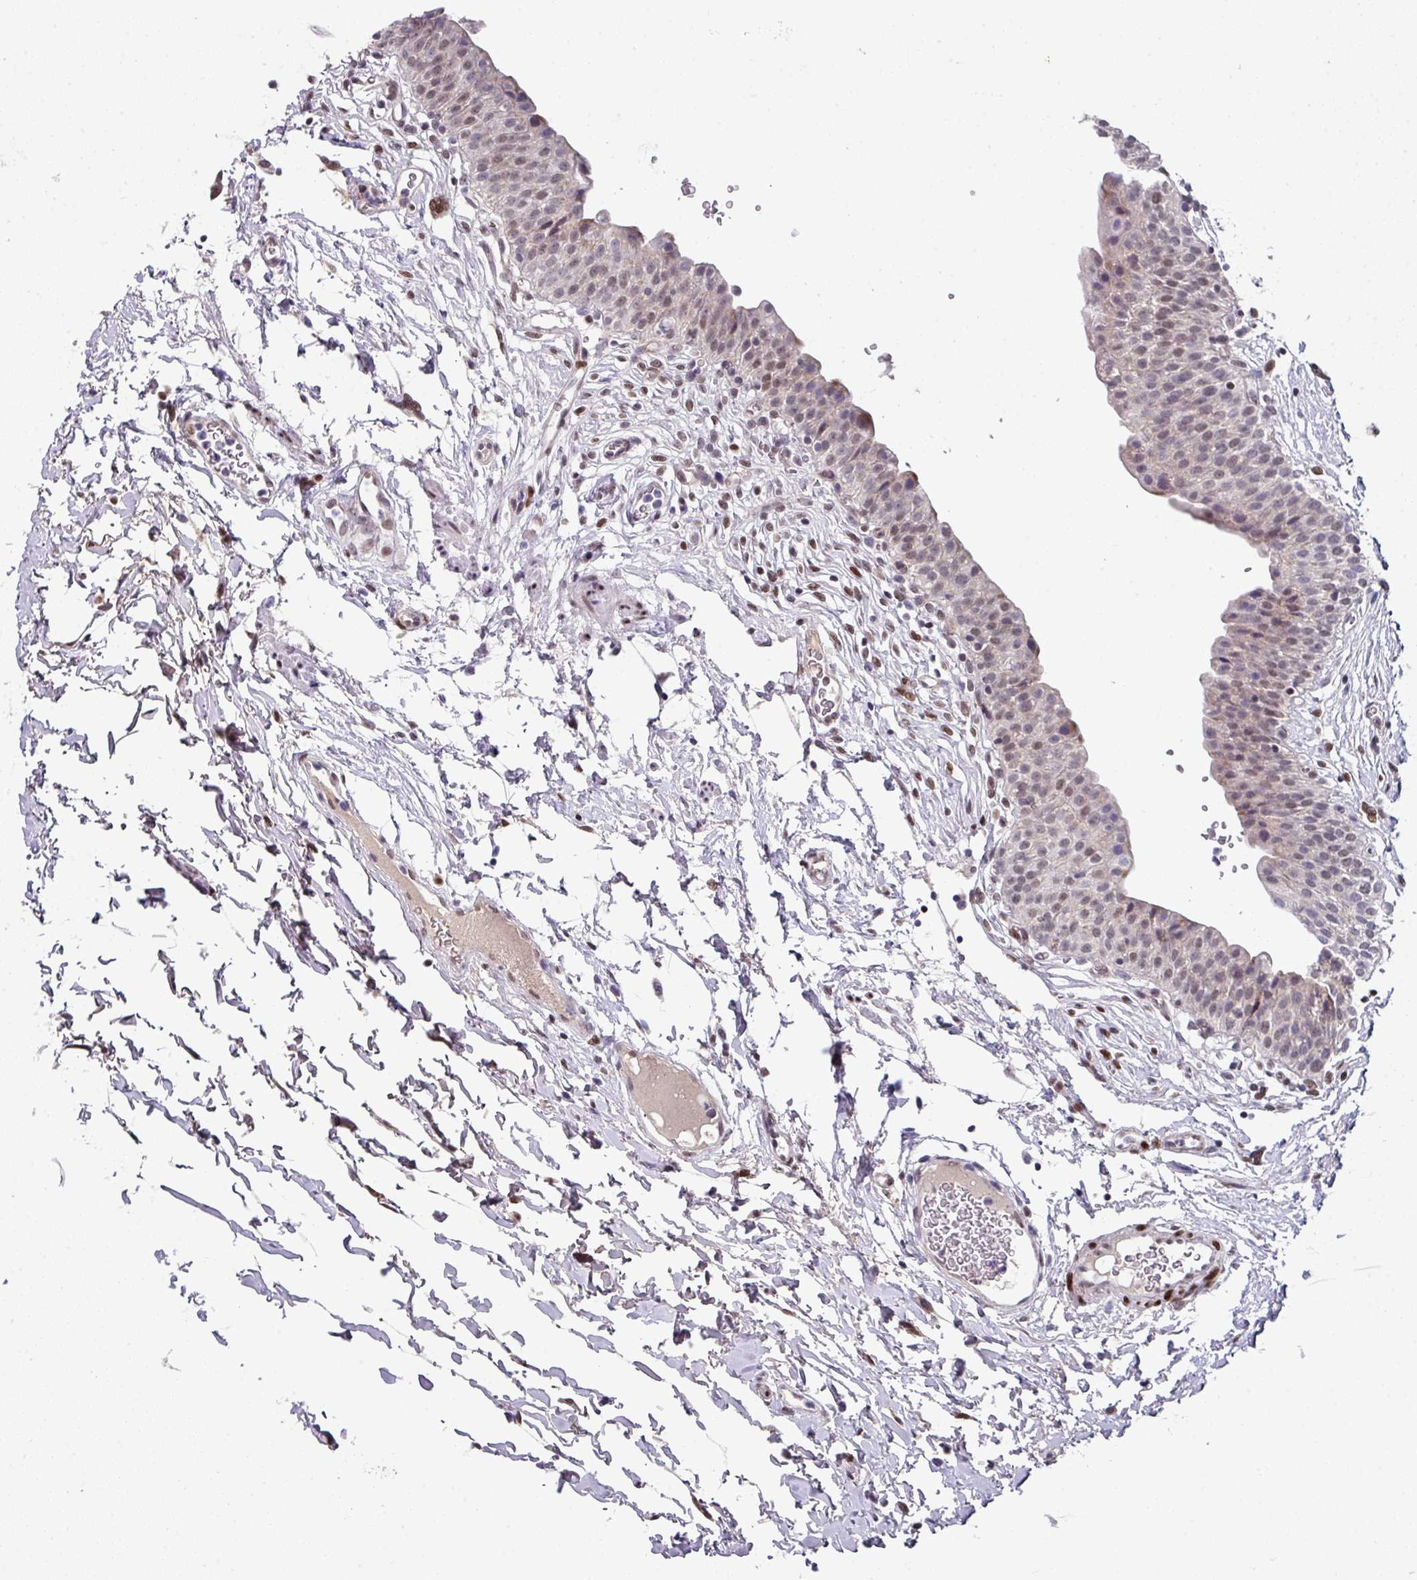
{"staining": {"intensity": "weak", "quantity": "25%-75%", "location": "nuclear"}, "tissue": "urinary bladder", "cell_type": "Urothelial cells", "image_type": "normal", "snomed": [{"axis": "morphology", "description": "Normal tissue, NOS"}, {"axis": "topography", "description": "Urinary bladder"}, {"axis": "topography", "description": "Peripheral nerve tissue"}], "caption": "High-magnification brightfield microscopy of normal urinary bladder stained with DAB (3,3'-diaminobenzidine) (brown) and counterstained with hematoxylin (blue). urothelial cells exhibit weak nuclear positivity is identified in about25%-75% of cells.", "gene": "CBX7", "patient": {"sex": "male", "age": 55}}